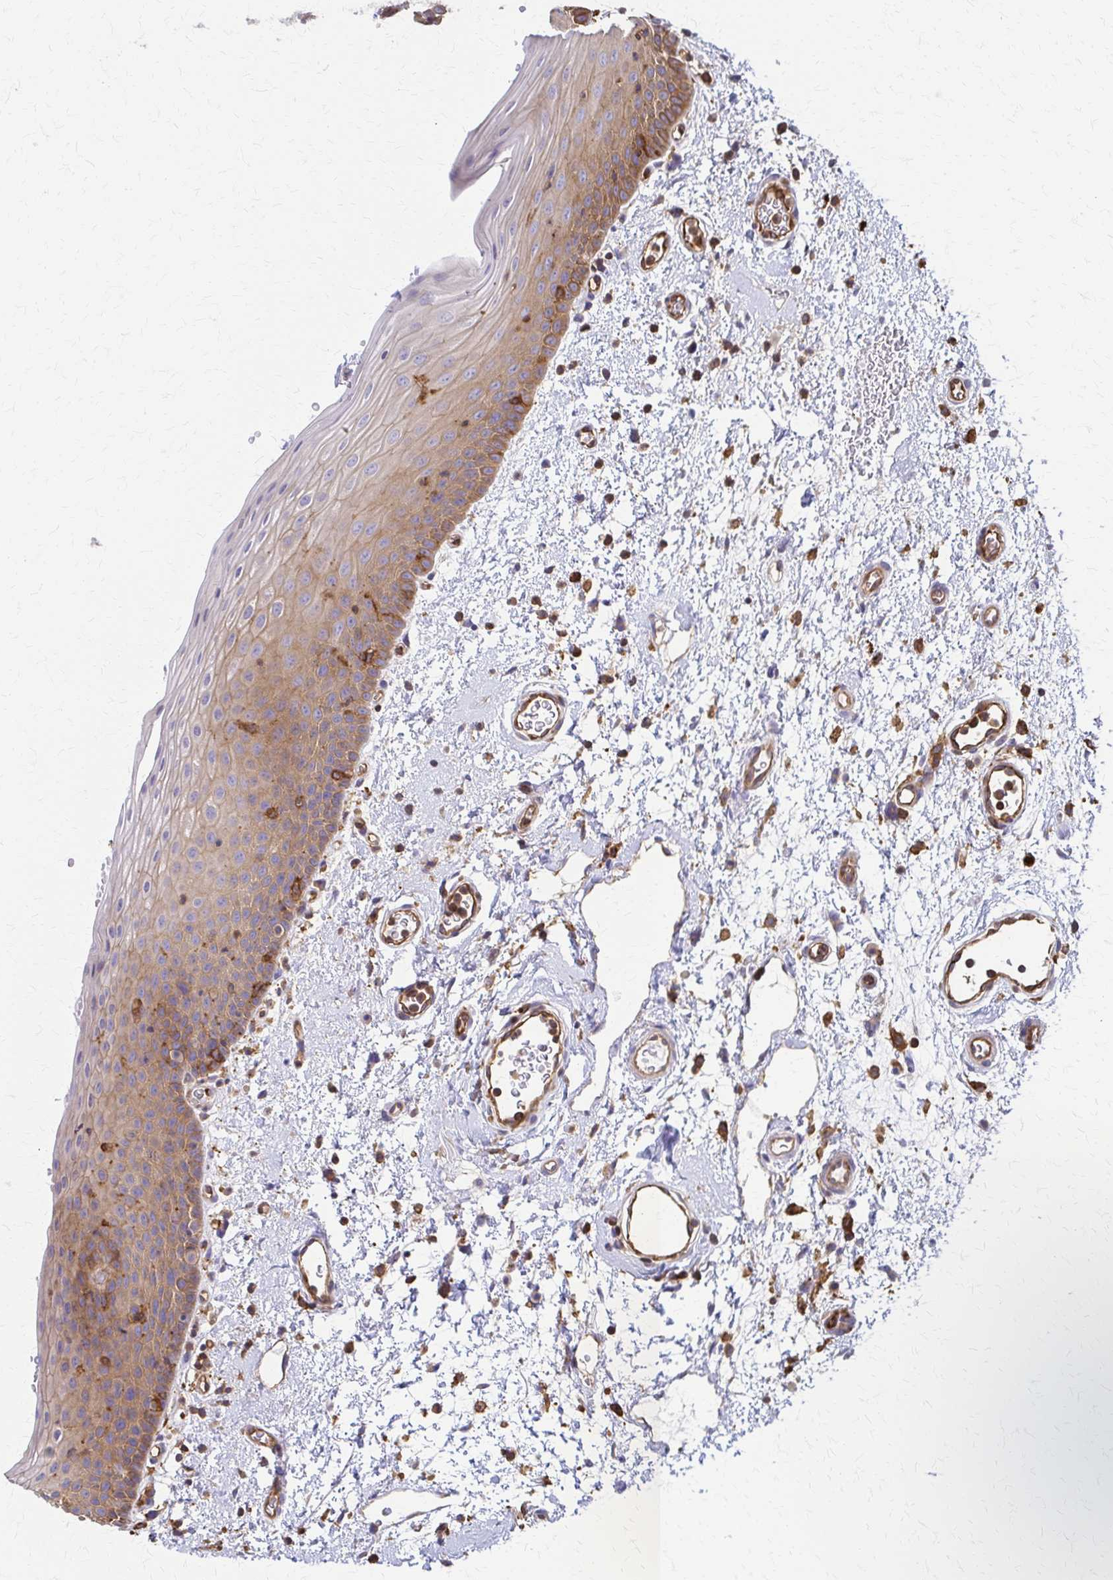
{"staining": {"intensity": "moderate", "quantity": "25%-75%", "location": "cytoplasmic/membranous"}, "tissue": "oral mucosa", "cell_type": "Squamous epithelial cells", "image_type": "normal", "snomed": [{"axis": "morphology", "description": "Normal tissue, NOS"}, {"axis": "topography", "description": "Oral tissue"}, {"axis": "topography", "description": "Head-Neck"}], "caption": "DAB (3,3'-diaminobenzidine) immunohistochemical staining of unremarkable oral mucosa demonstrates moderate cytoplasmic/membranous protein staining in approximately 25%-75% of squamous epithelial cells.", "gene": "WASF2", "patient": {"sex": "female", "age": 55}}